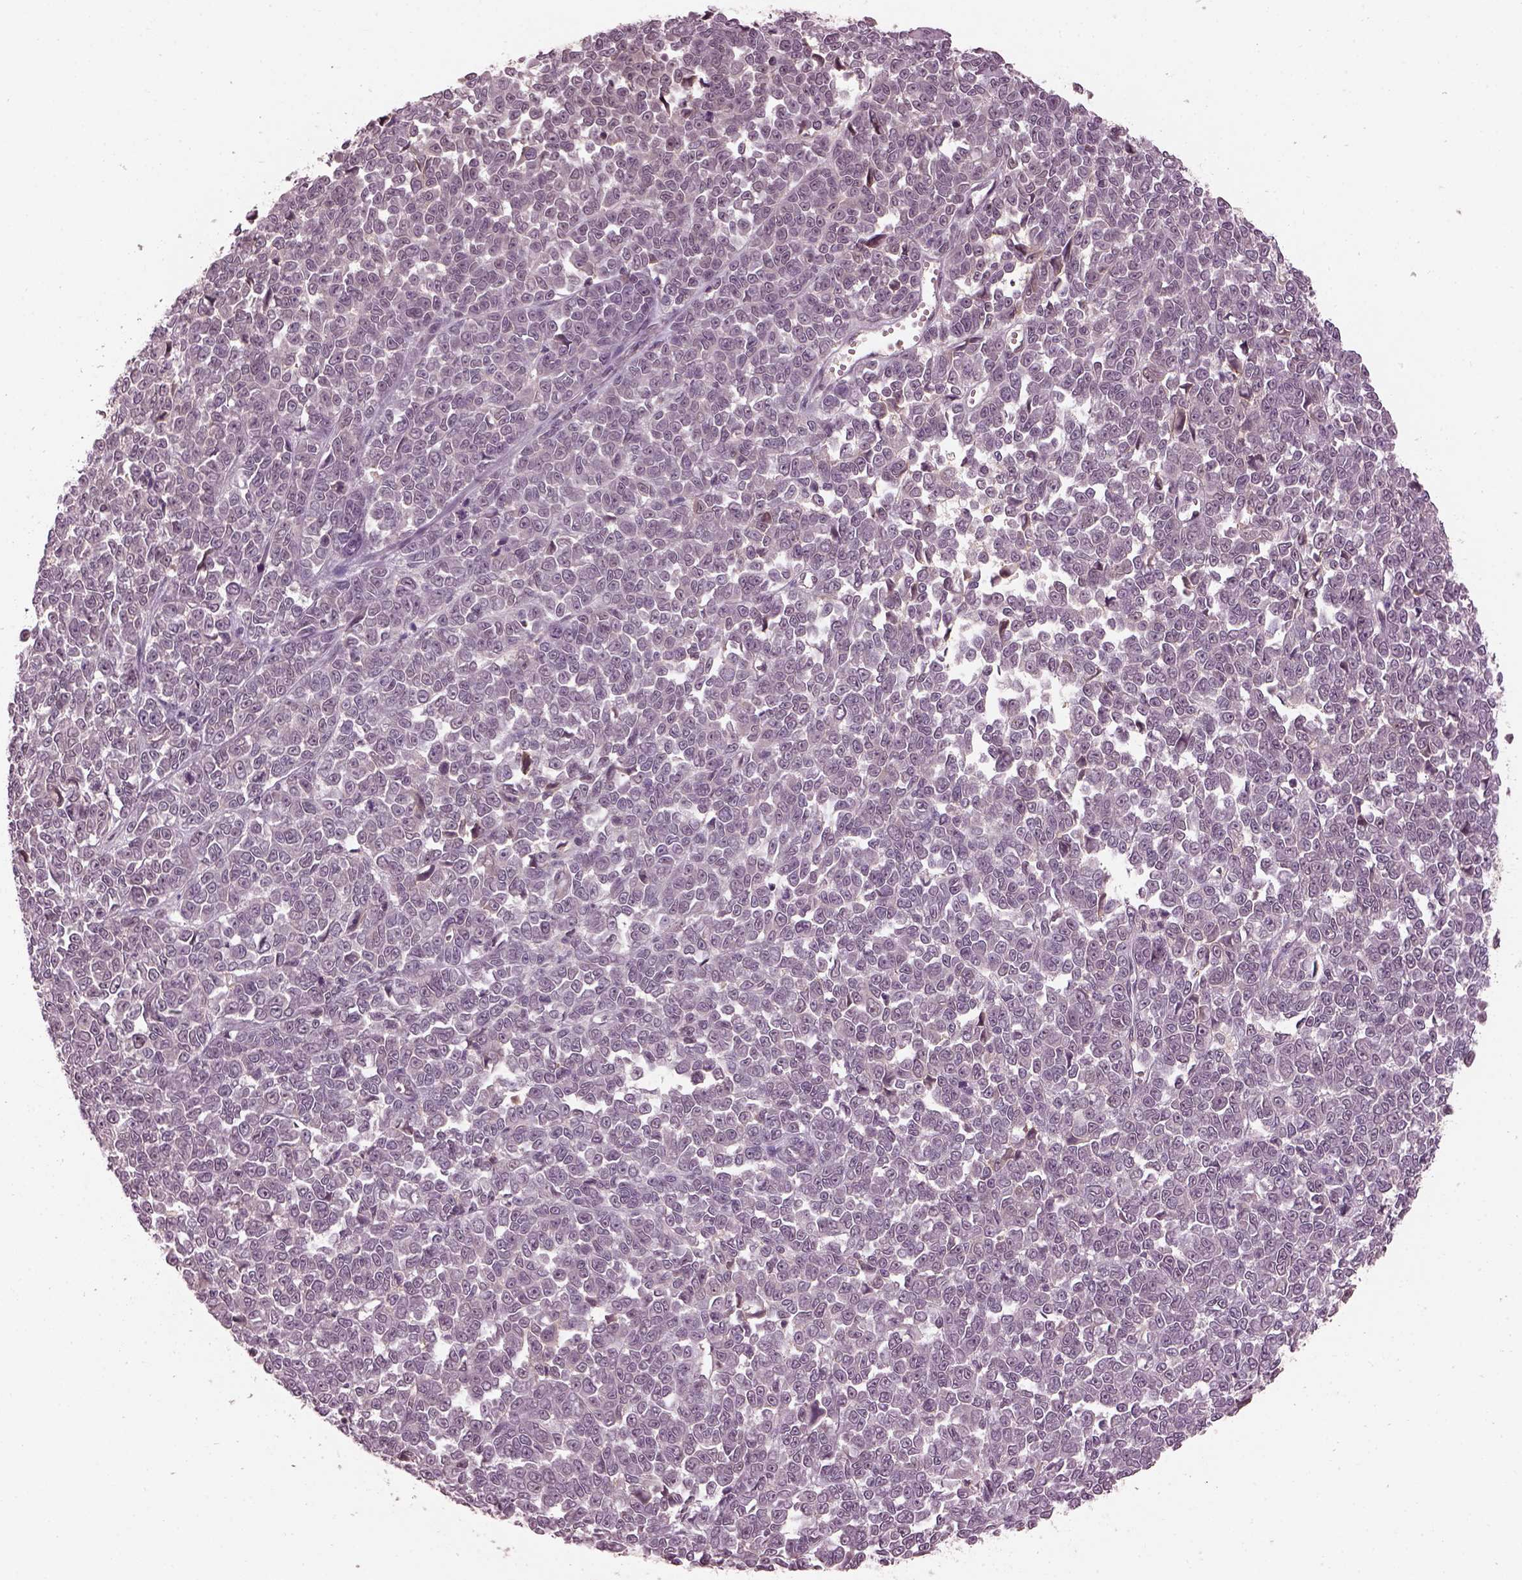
{"staining": {"intensity": "negative", "quantity": "none", "location": "none"}, "tissue": "melanoma", "cell_type": "Tumor cells", "image_type": "cancer", "snomed": [{"axis": "morphology", "description": "Malignant melanoma, NOS"}, {"axis": "topography", "description": "Skin"}], "caption": "DAB immunohistochemical staining of malignant melanoma reveals no significant staining in tumor cells. (Brightfield microscopy of DAB immunohistochemistry at high magnification).", "gene": "SRI", "patient": {"sex": "female", "age": 95}}